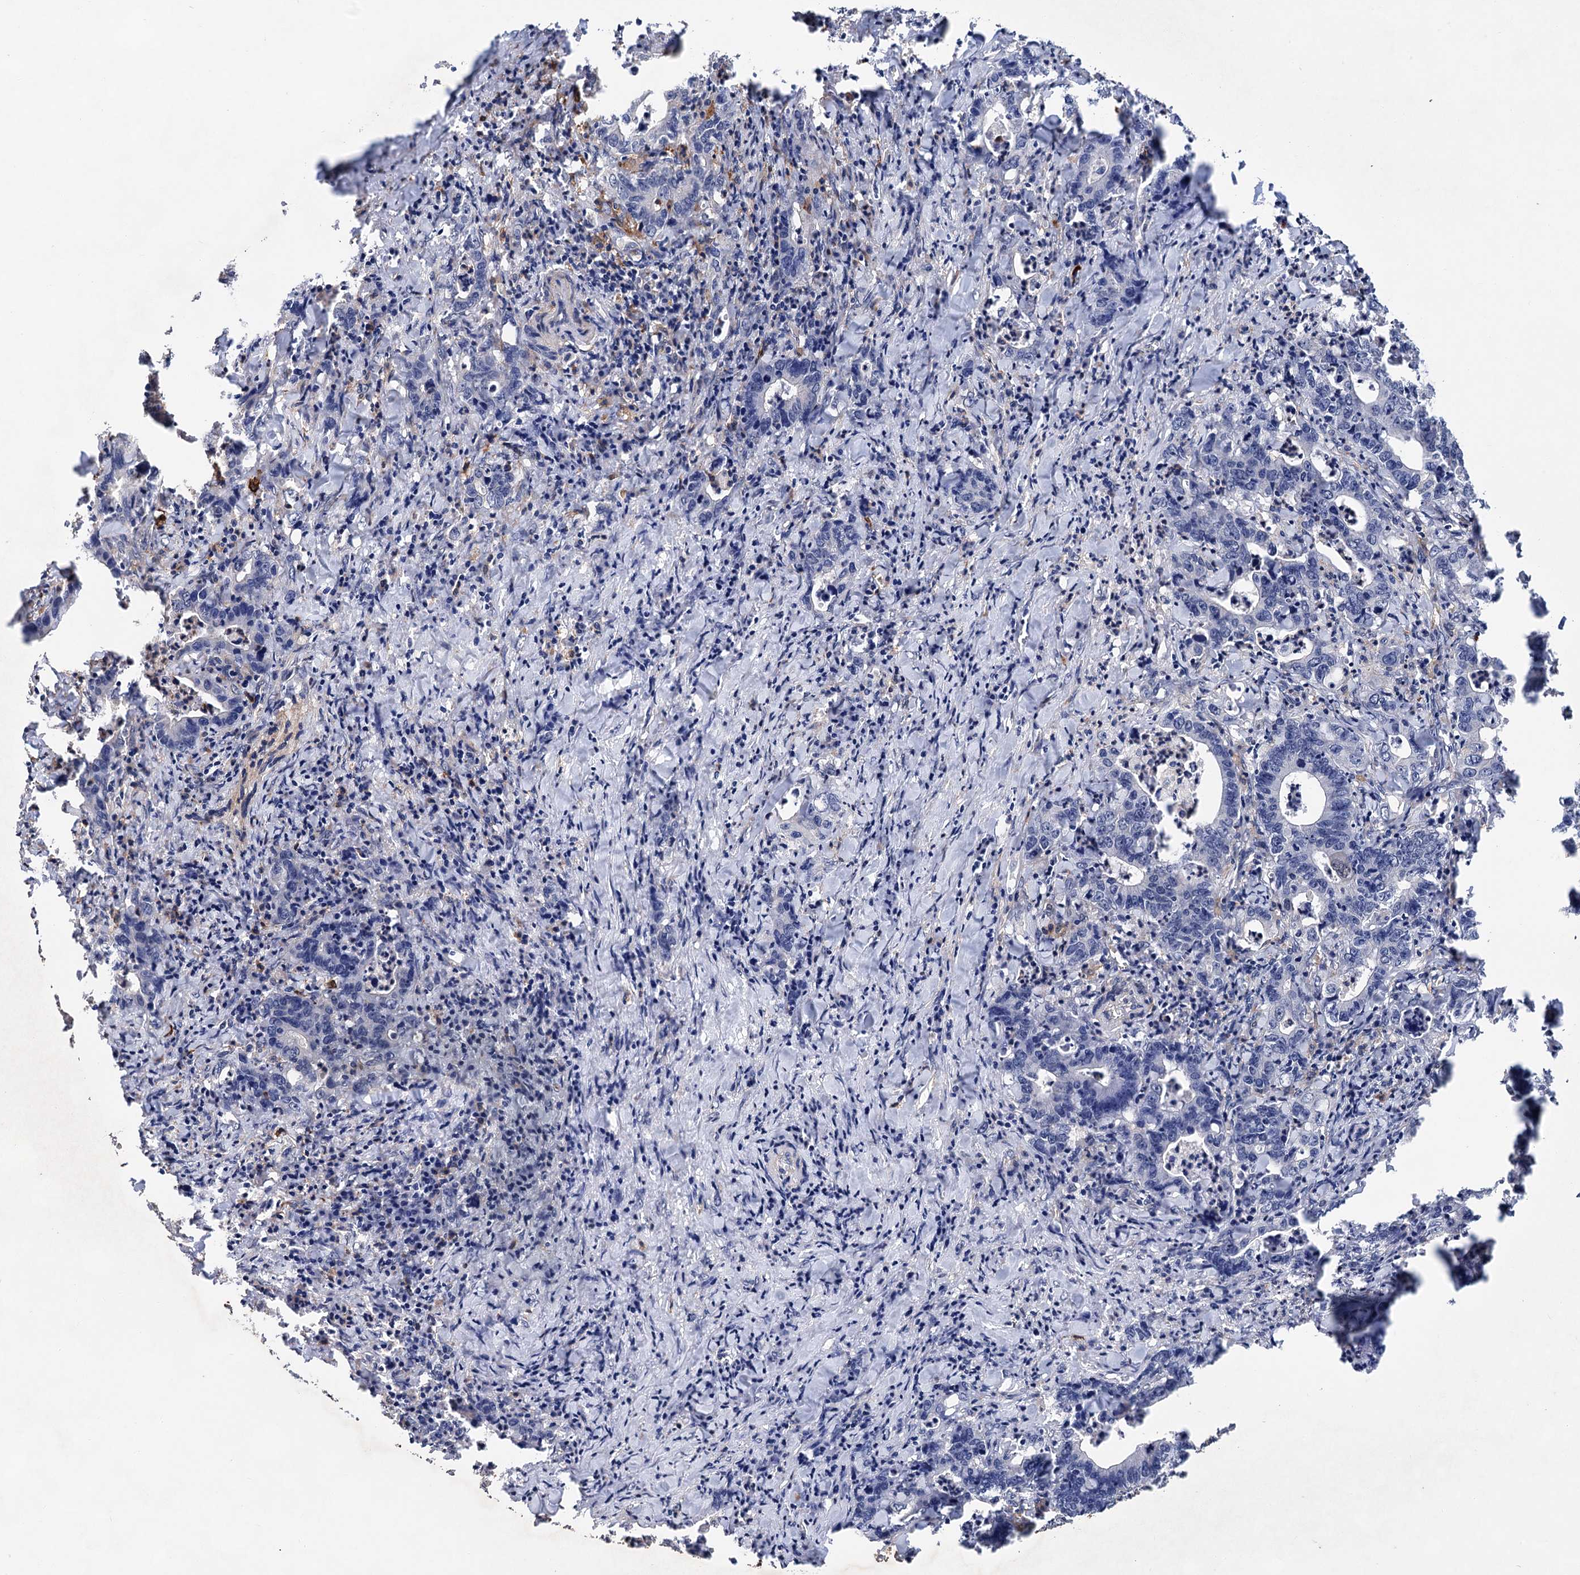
{"staining": {"intensity": "negative", "quantity": "none", "location": "none"}, "tissue": "colorectal cancer", "cell_type": "Tumor cells", "image_type": "cancer", "snomed": [{"axis": "morphology", "description": "Adenocarcinoma, NOS"}, {"axis": "topography", "description": "Colon"}], "caption": "Immunohistochemical staining of colorectal adenocarcinoma displays no significant positivity in tumor cells. (Stains: DAB immunohistochemistry (IHC) with hematoxylin counter stain, Microscopy: brightfield microscopy at high magnification).", "gene": "TMTC3", "patient": {"sex": "female", "age": 75}}